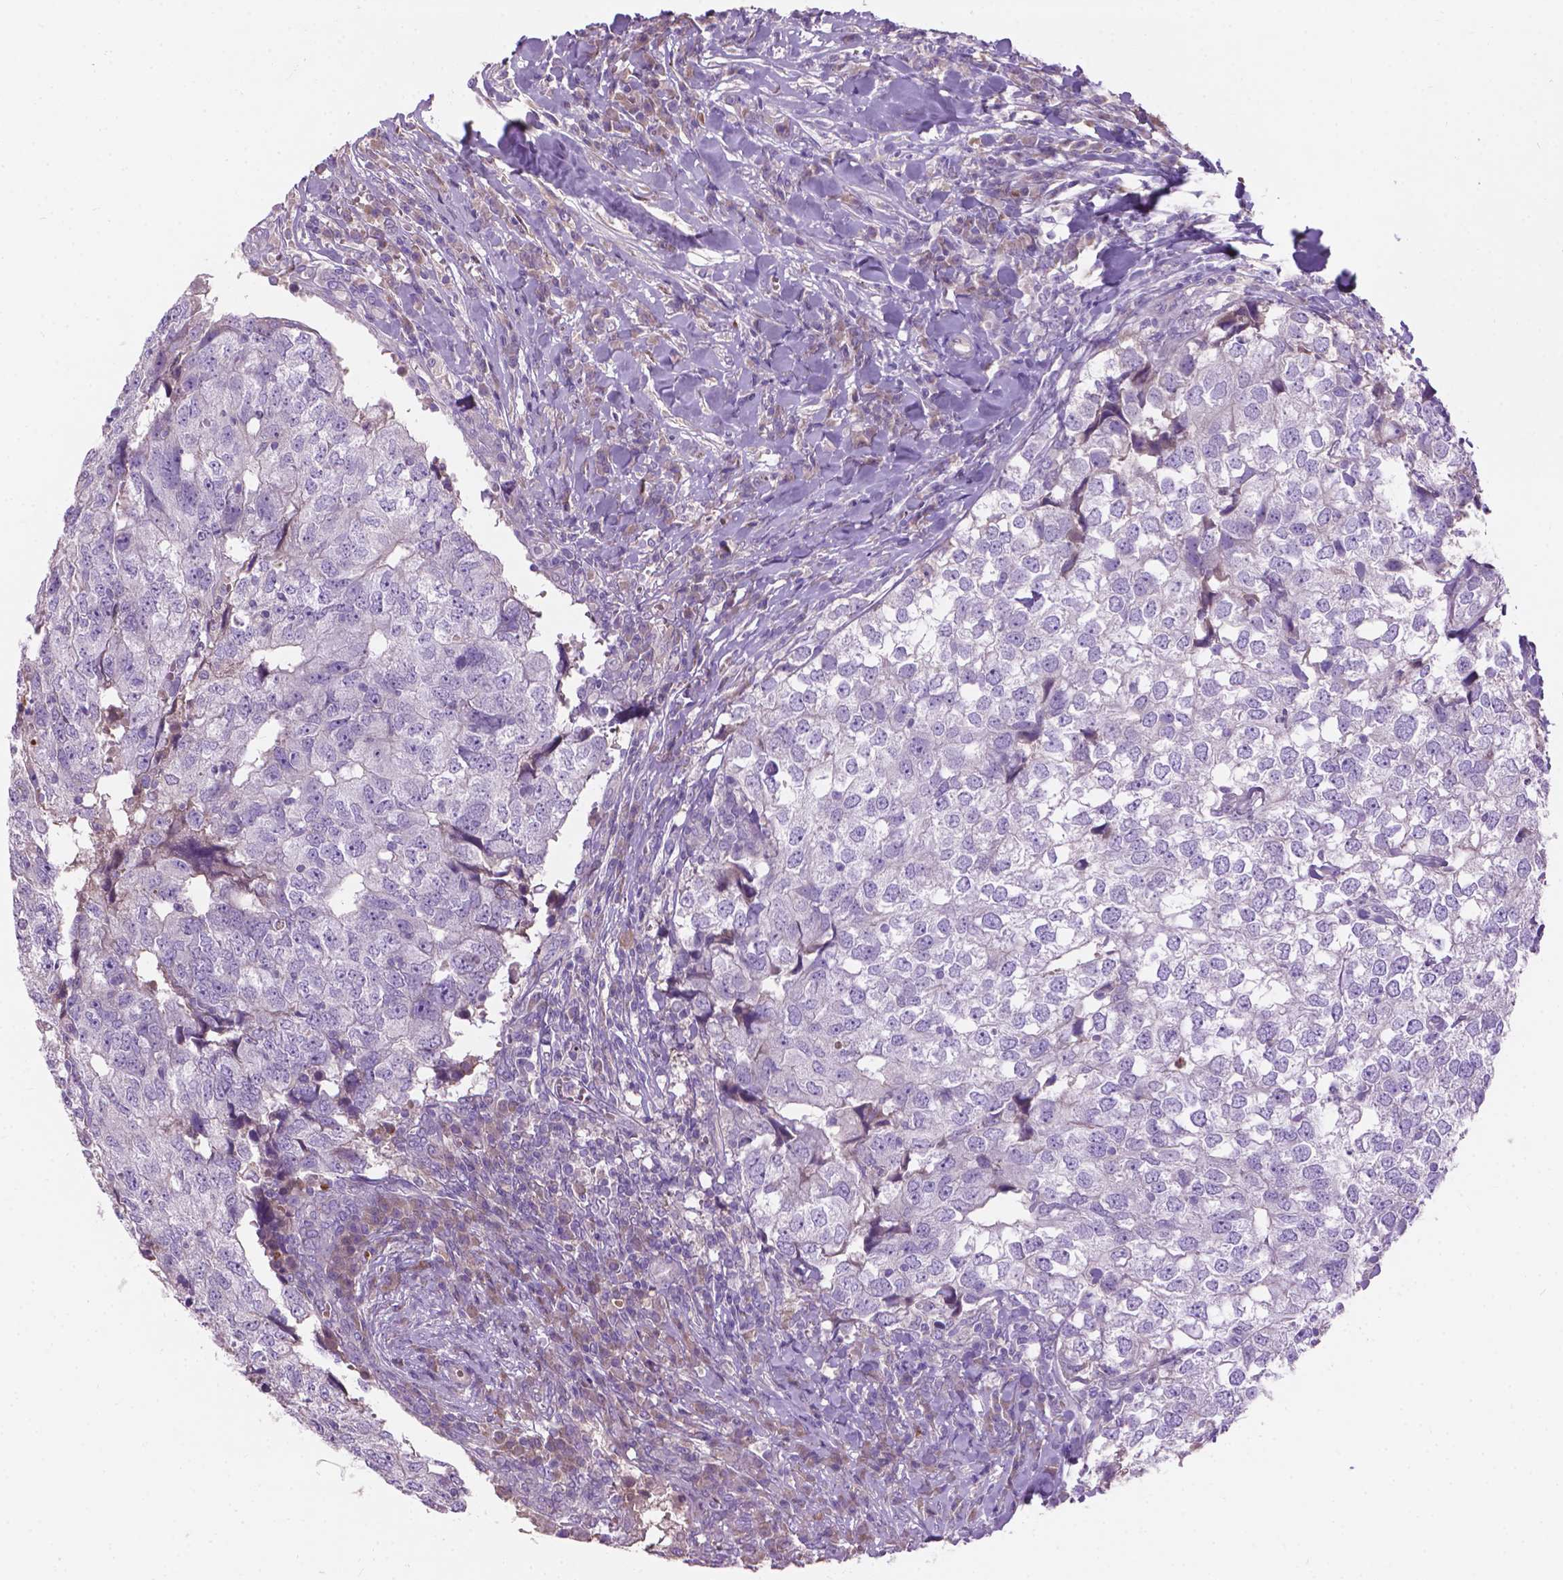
{"staining": {"intensity": "negative", "quantity": "none", "location": "none"}, "tissue": "breast cancer", "cell_type": "Tumor cells", "image_type": "cancer", "snomed": [{"axis": "morphology", "description": "Duct carcinoma"}, {"axis": "topography", "description": "Breast"}], "caption": "Immunohistochemistry (IHC) photomicrograph of human breast cancer stained for a protein (brown), which demonstrates no staining in tumor cells.", "gene": "NOXO1", "patient": {"sex": "female", "age": 30}}